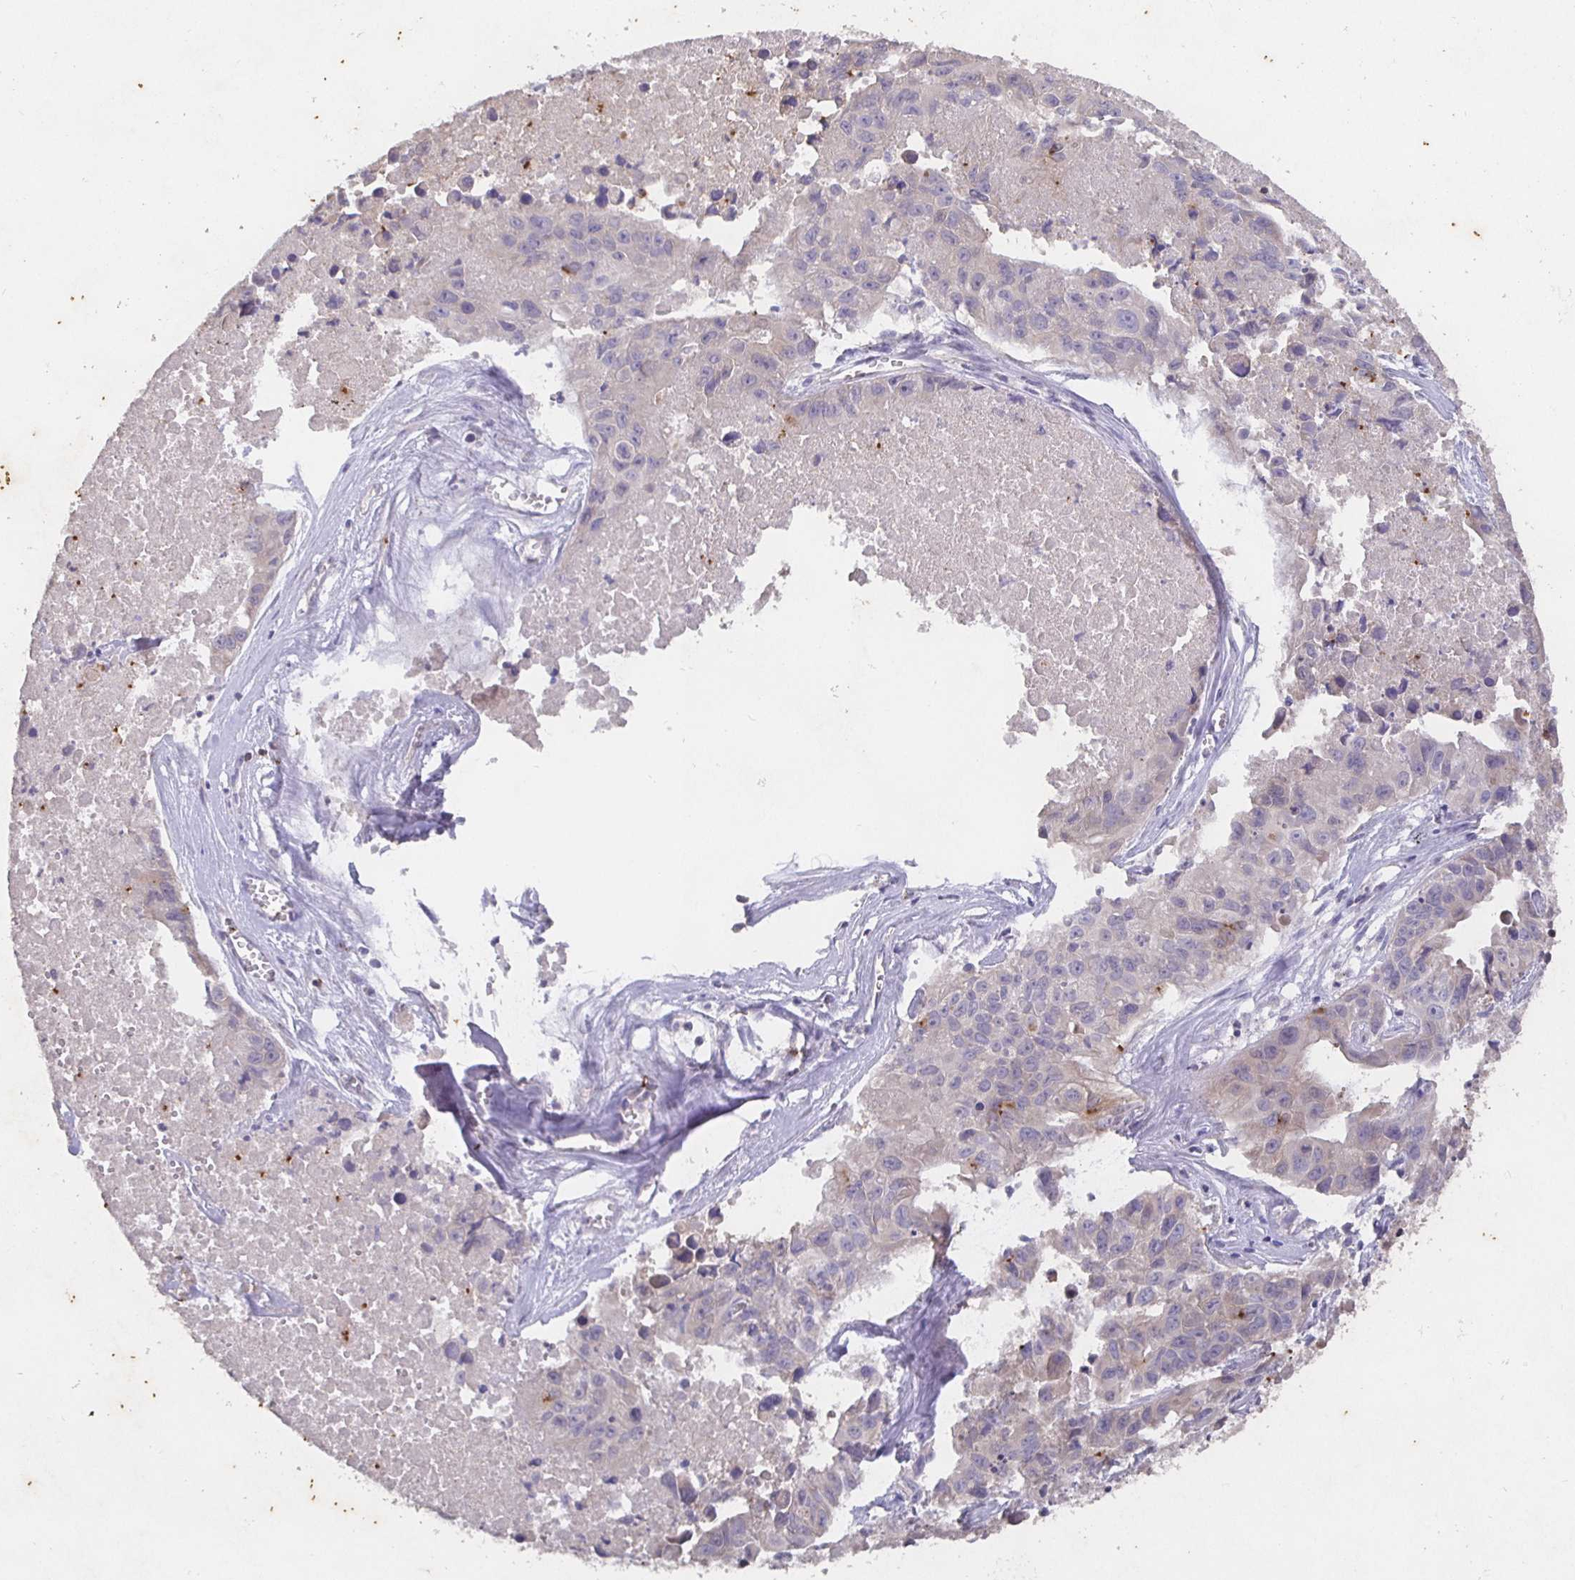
{"staining": {"intensity": "negative", "quantity": "none", "location": "none"}, "tissue": "lung cancer", "cell_type": "Tumor cells", "image_type": "cancer", "snomed": [{"axis": "morphology", "description": "Adenocarcinoma, NOS"}, {"axis": "topography", "description": "Lymph node"}, {"axis": "topography", "description": "Lung"}], "caption": "IHC histopathology image of human lung cancer (adenocarcinoma) stained for a protein (brown), which reveals no expression in tumor cells. The staining was performed using DAB (3,3'-diaminobenzidine) to visualize the protein expression in brown, while the nuclei were stained in blue with hematoxylin (Magnification: 20x).", "gene": "SHISA4", "patient": {"sex": "male", "age": 64}}